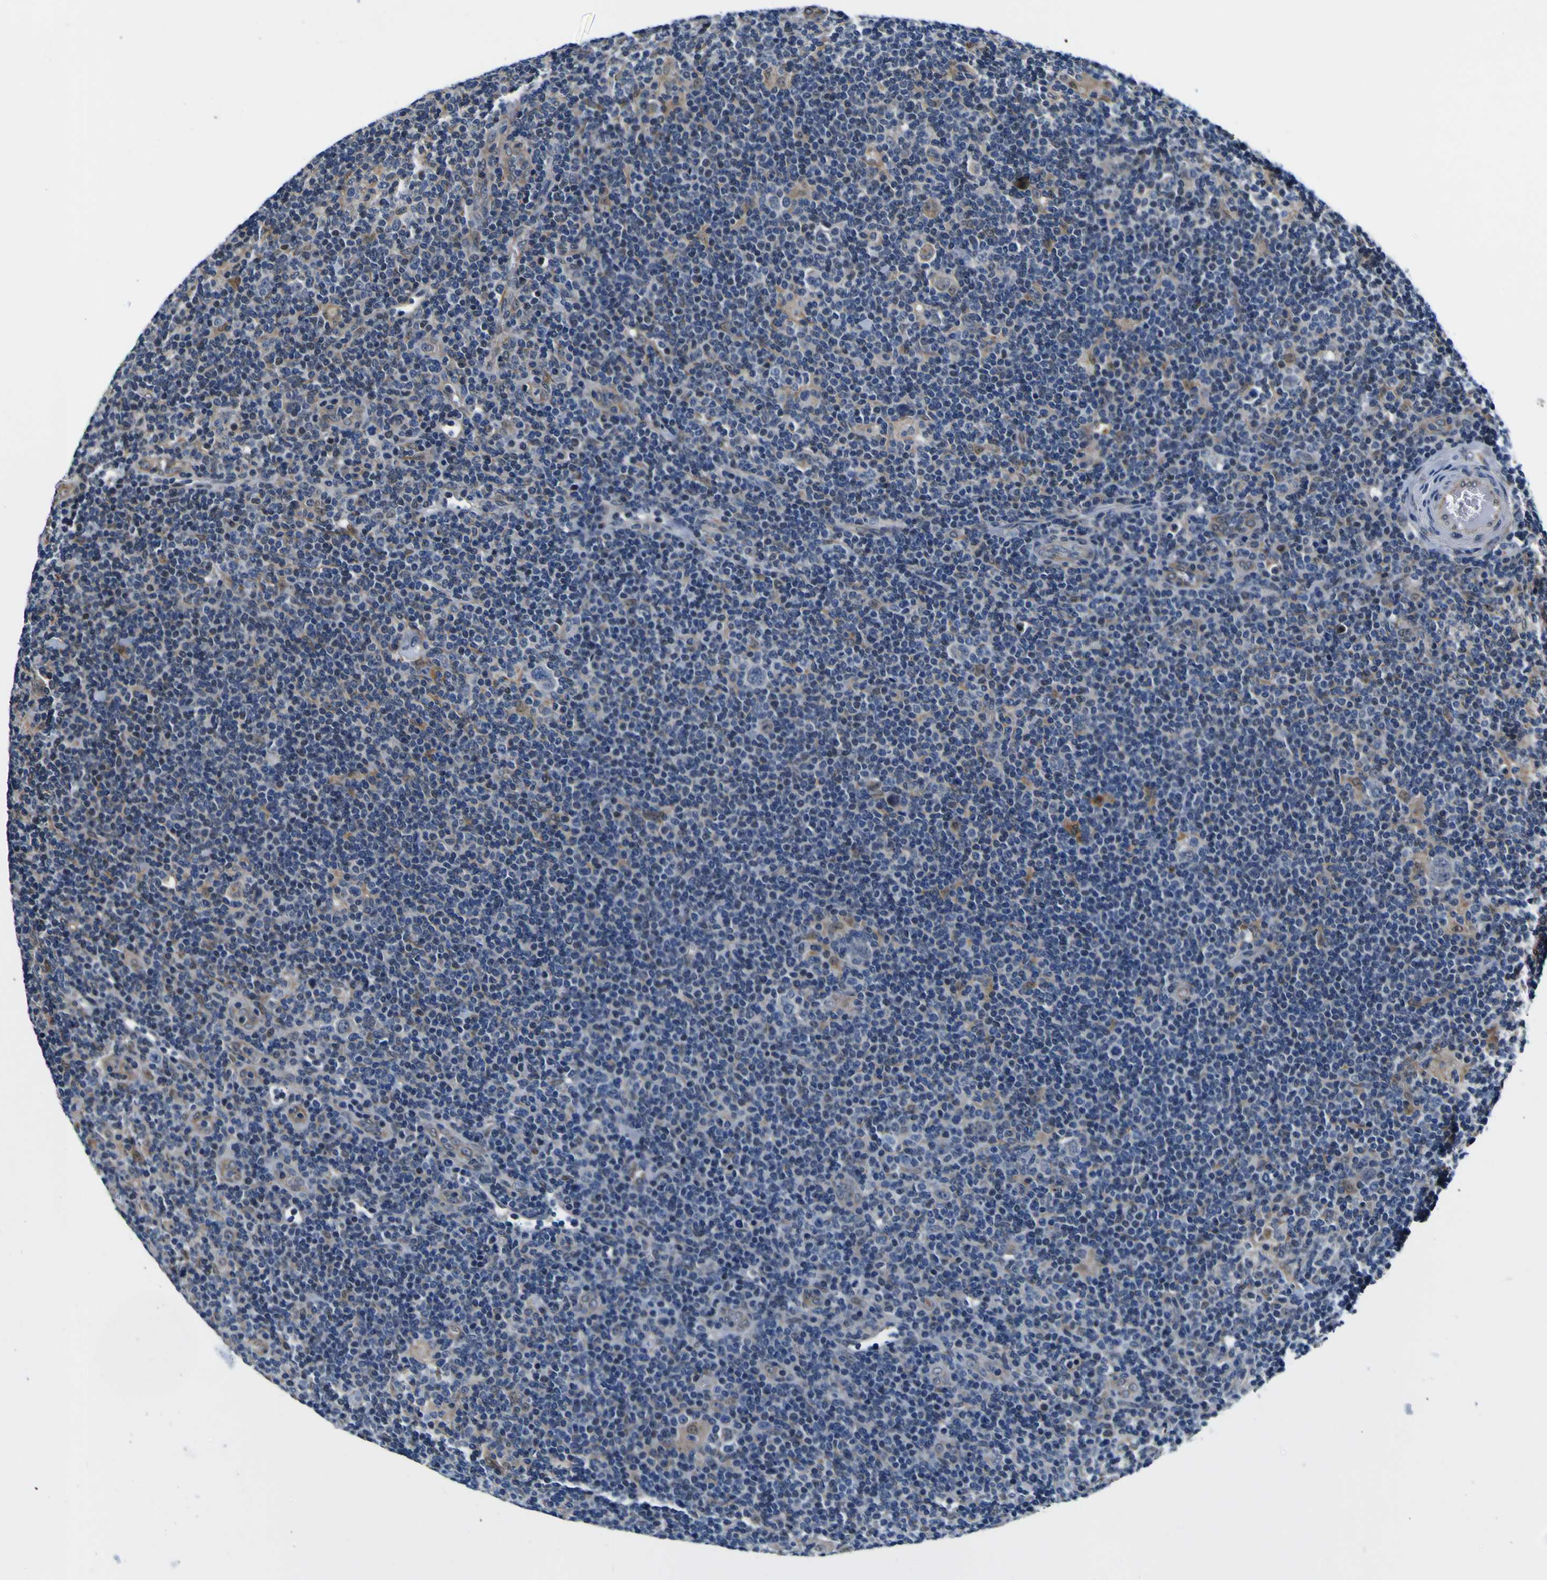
{"staining": {"intensity": "weak", "quantity": "25%-75%", "location": "cytoplasmic/membranous"}, "tissue": "lymphoma", "cell_type": "Tumor cells", "image_type": "cancer", "snomed": [{"axis": "morphology", "description": "Hodgkin's disease, NOS"}, {"axis": "topography", "description": "Lymph node"}], "caption": "Weak cytoplasmic/membranous staining for a protein is identified in about 25%-75% of tumor cells of Hodgkin's disease using immunohistochemistry (IHC).", "gene": "POSTN", "patient": {"sex": "female", "age": 57}}